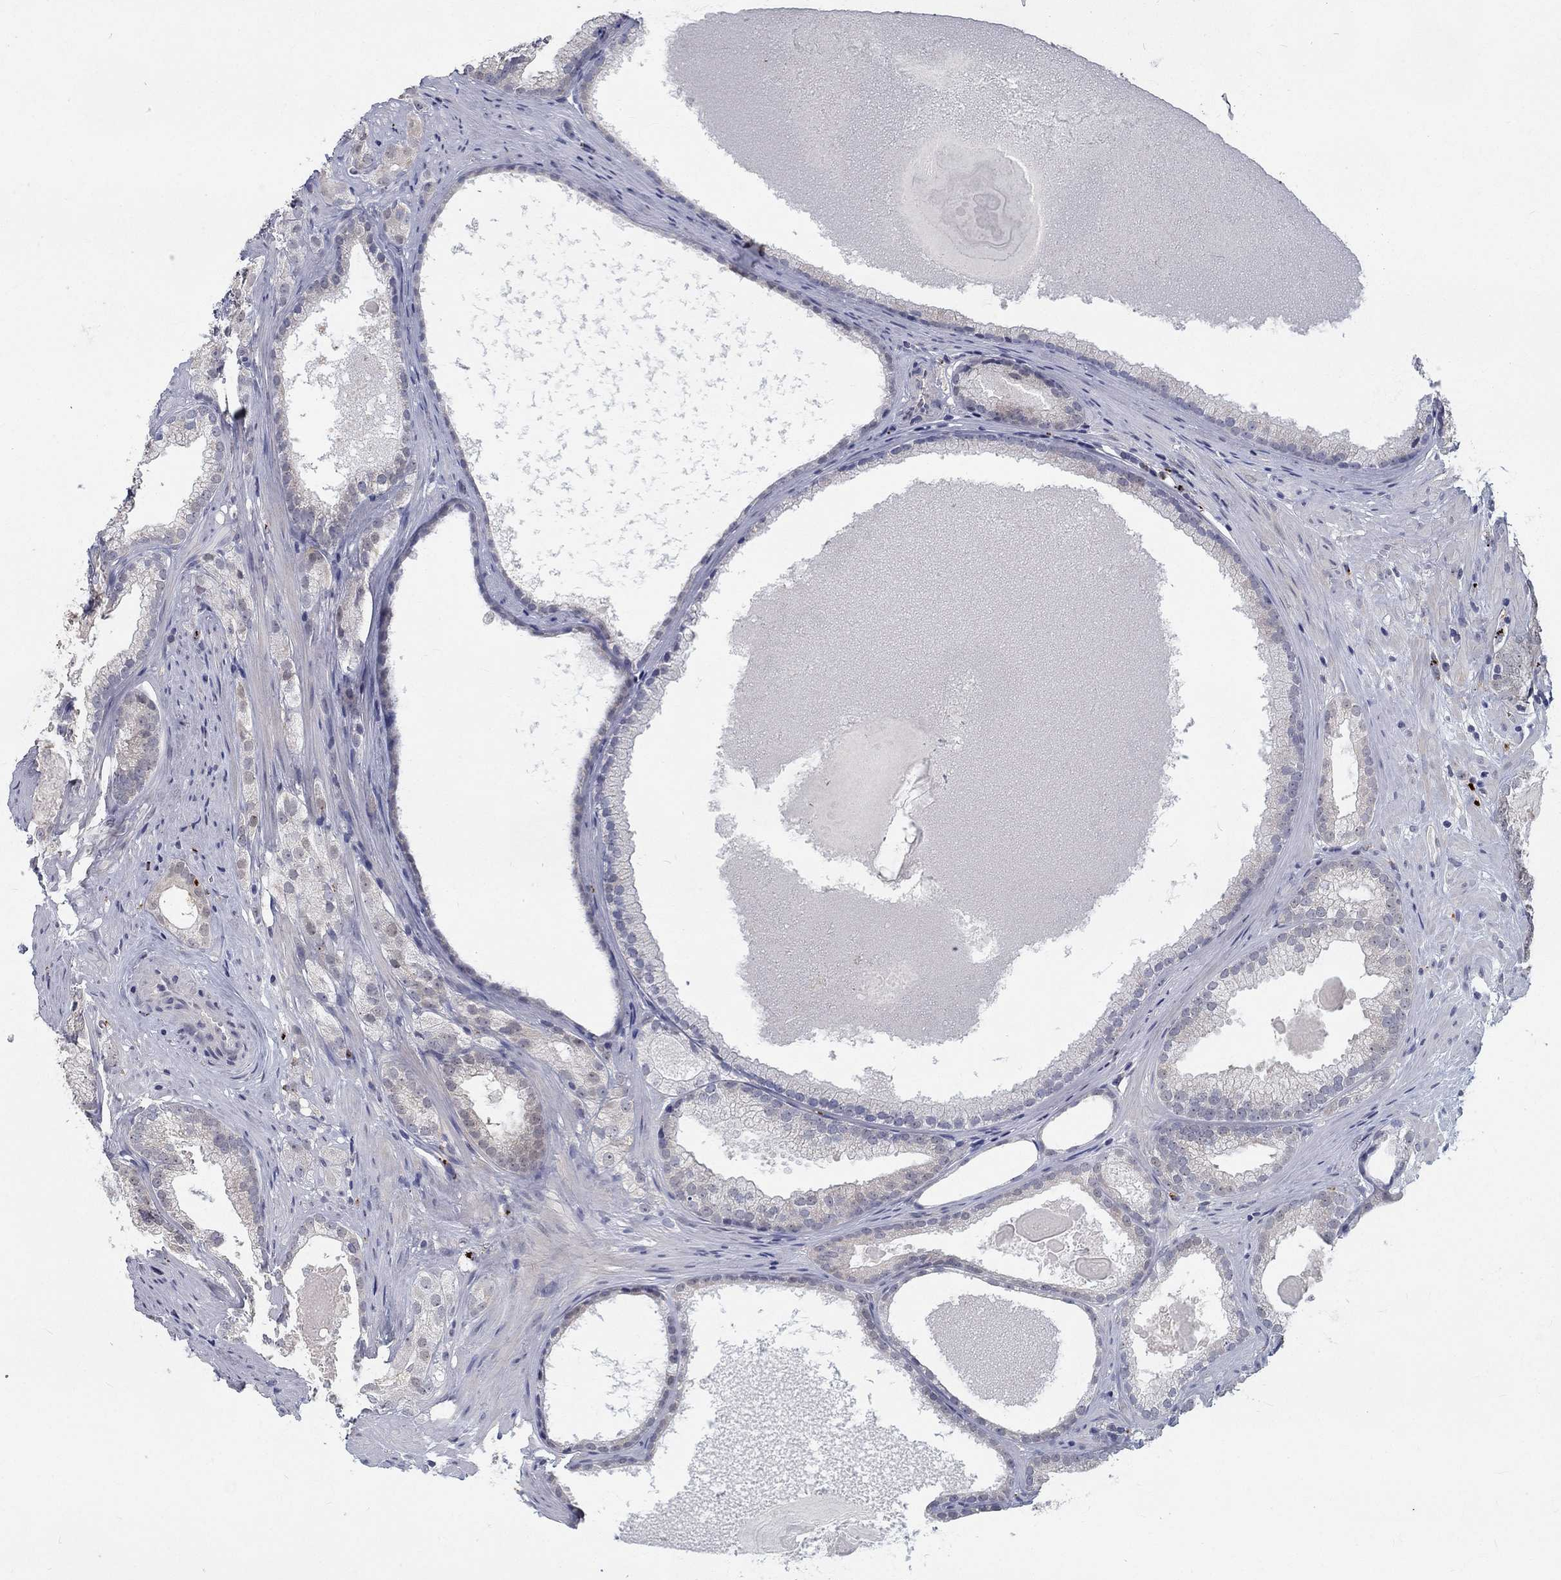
{"staining": {"intensity": "negative", "quantity": "none", "location": "none"}, "tissue": "prostate cancer", "cell_type": "Tumor cells", "image_type": "cancer", "snomed": [{"axis": "morphology", "description": "Adenocarcinoma, High grade"}, {"axis": "topography", "description": "Prostate and seminal vesicle, NOS"}], "caption": "Immunohistochemistry micrograph of human prostate adenocarcinoma (high-grade) stained for a protein (brown), which demonstrates no positivity in tumor cells. Nuclei are stained in blue.", "gene": "MTSS2", "patient": {"sex": "male", "age": 62}}